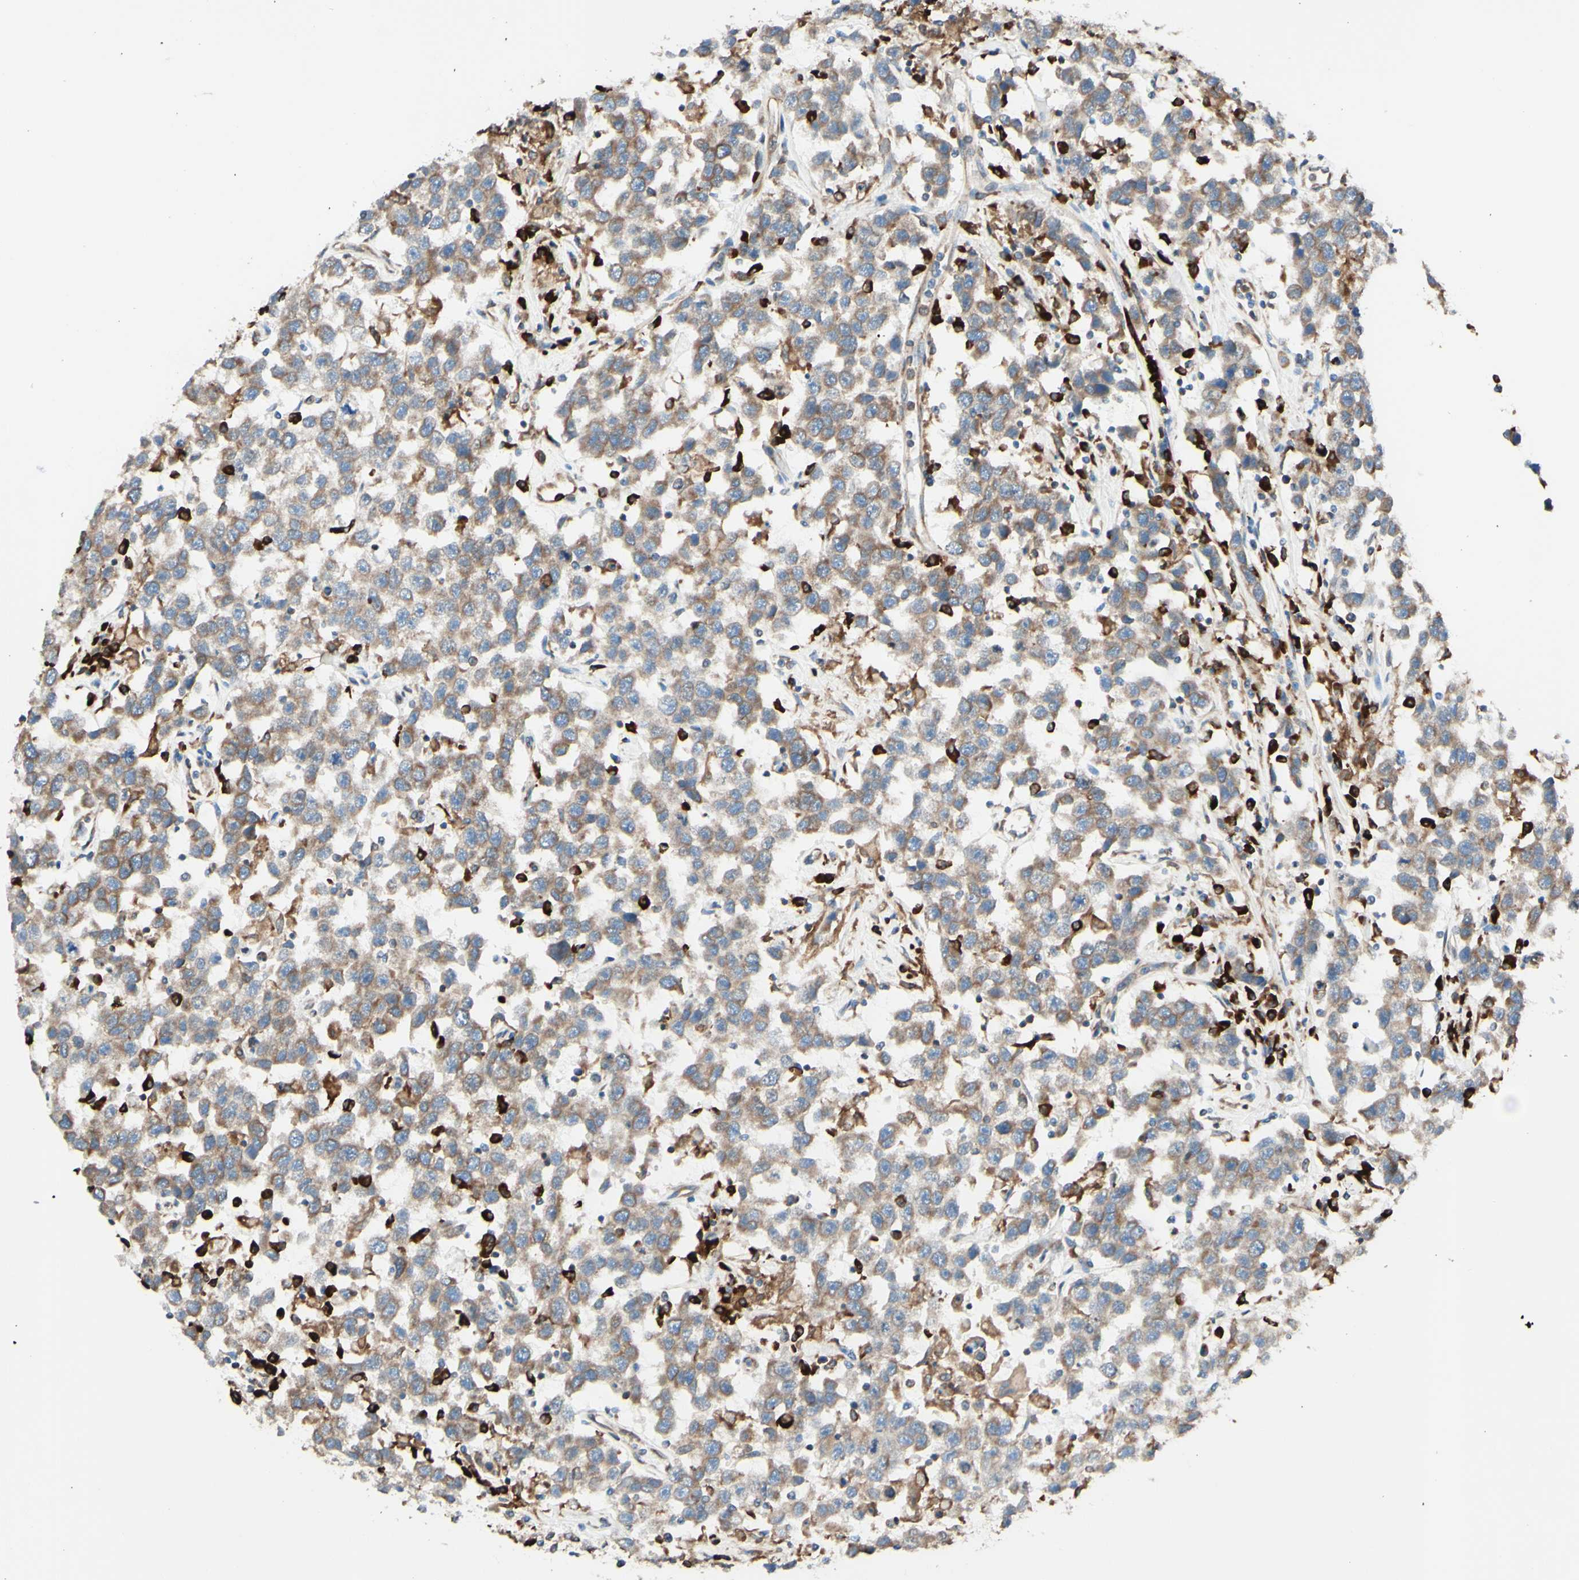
{"staining": {"intensity": "moderate", "quantity": ">75%", "location": "cytoplasmic/membranous"}, "tissue": "testis cancer", "cell_type": "Tumor cells", "image_type": "cancer", "snomed": [{"axis": "morphology", "description": "Seminoma, NOS"}, {"axis": "topography", "description": "Testis"}], "caption": "Testis cancer (seminoma) stained for a protein displays moderate cytoplasmic/membranous positivity in tumor cells.", "gene": "DNAJB11", "patient": {"sex": "male", "age": 41}}